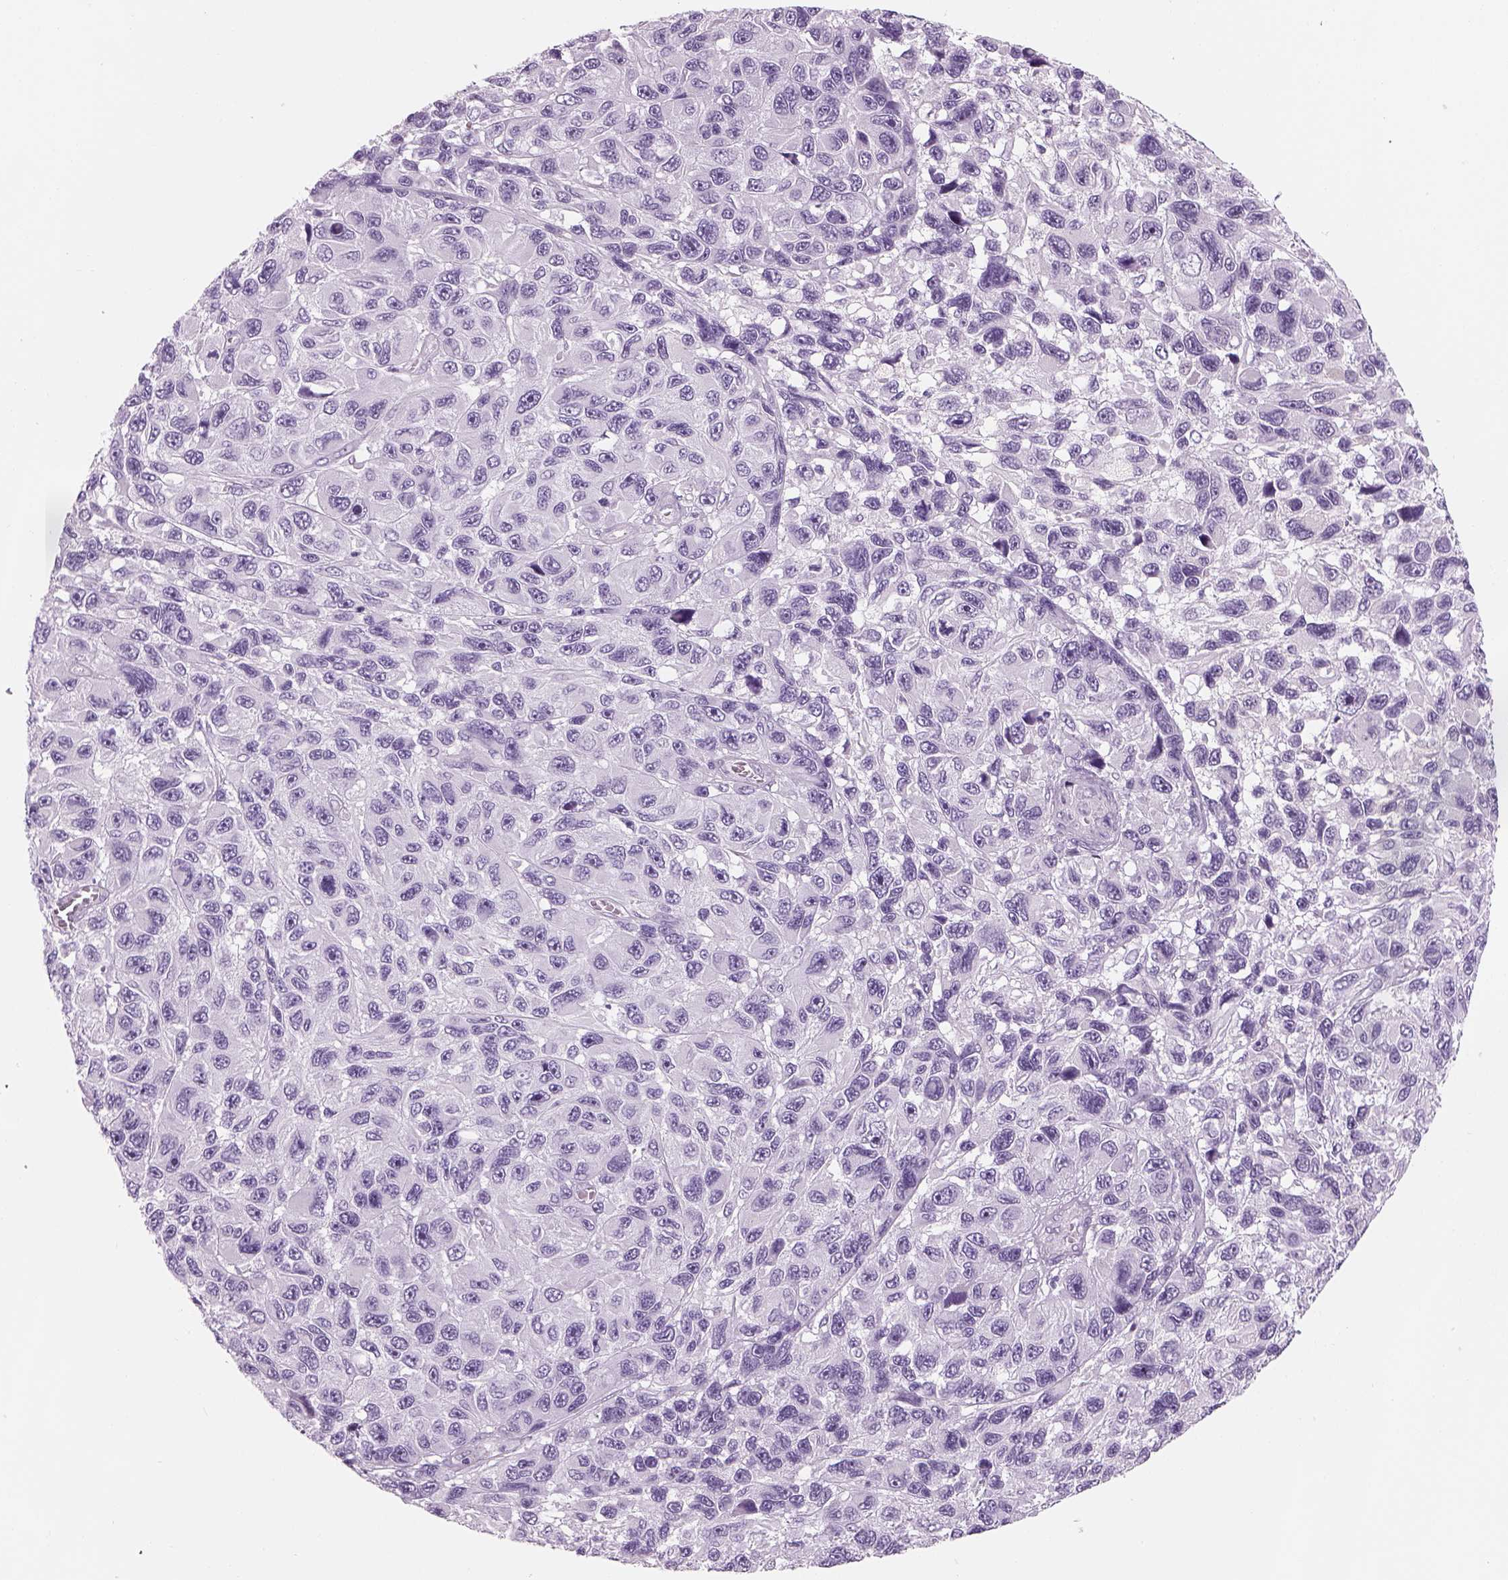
{"staining": {"intensity": "negative", "quantity": "none", "location": "none"}, "tissue": "melanoma", "cell_type": "Tumor cells", "image_type": "cancer", "snomed": [{"axis": "morphology", "description": "Malignant melanoma, NOS"}, {"axis": "topography", "description": "Skin"}], "caption": "Immunohistochemistry micrograph of neoplastic tissue: human malignant melanoma stained with DAB shows no significant protein positivity in tumor cells.", "gene": "KCNMB4", "patient": {"sex": "male", "age": 53}}